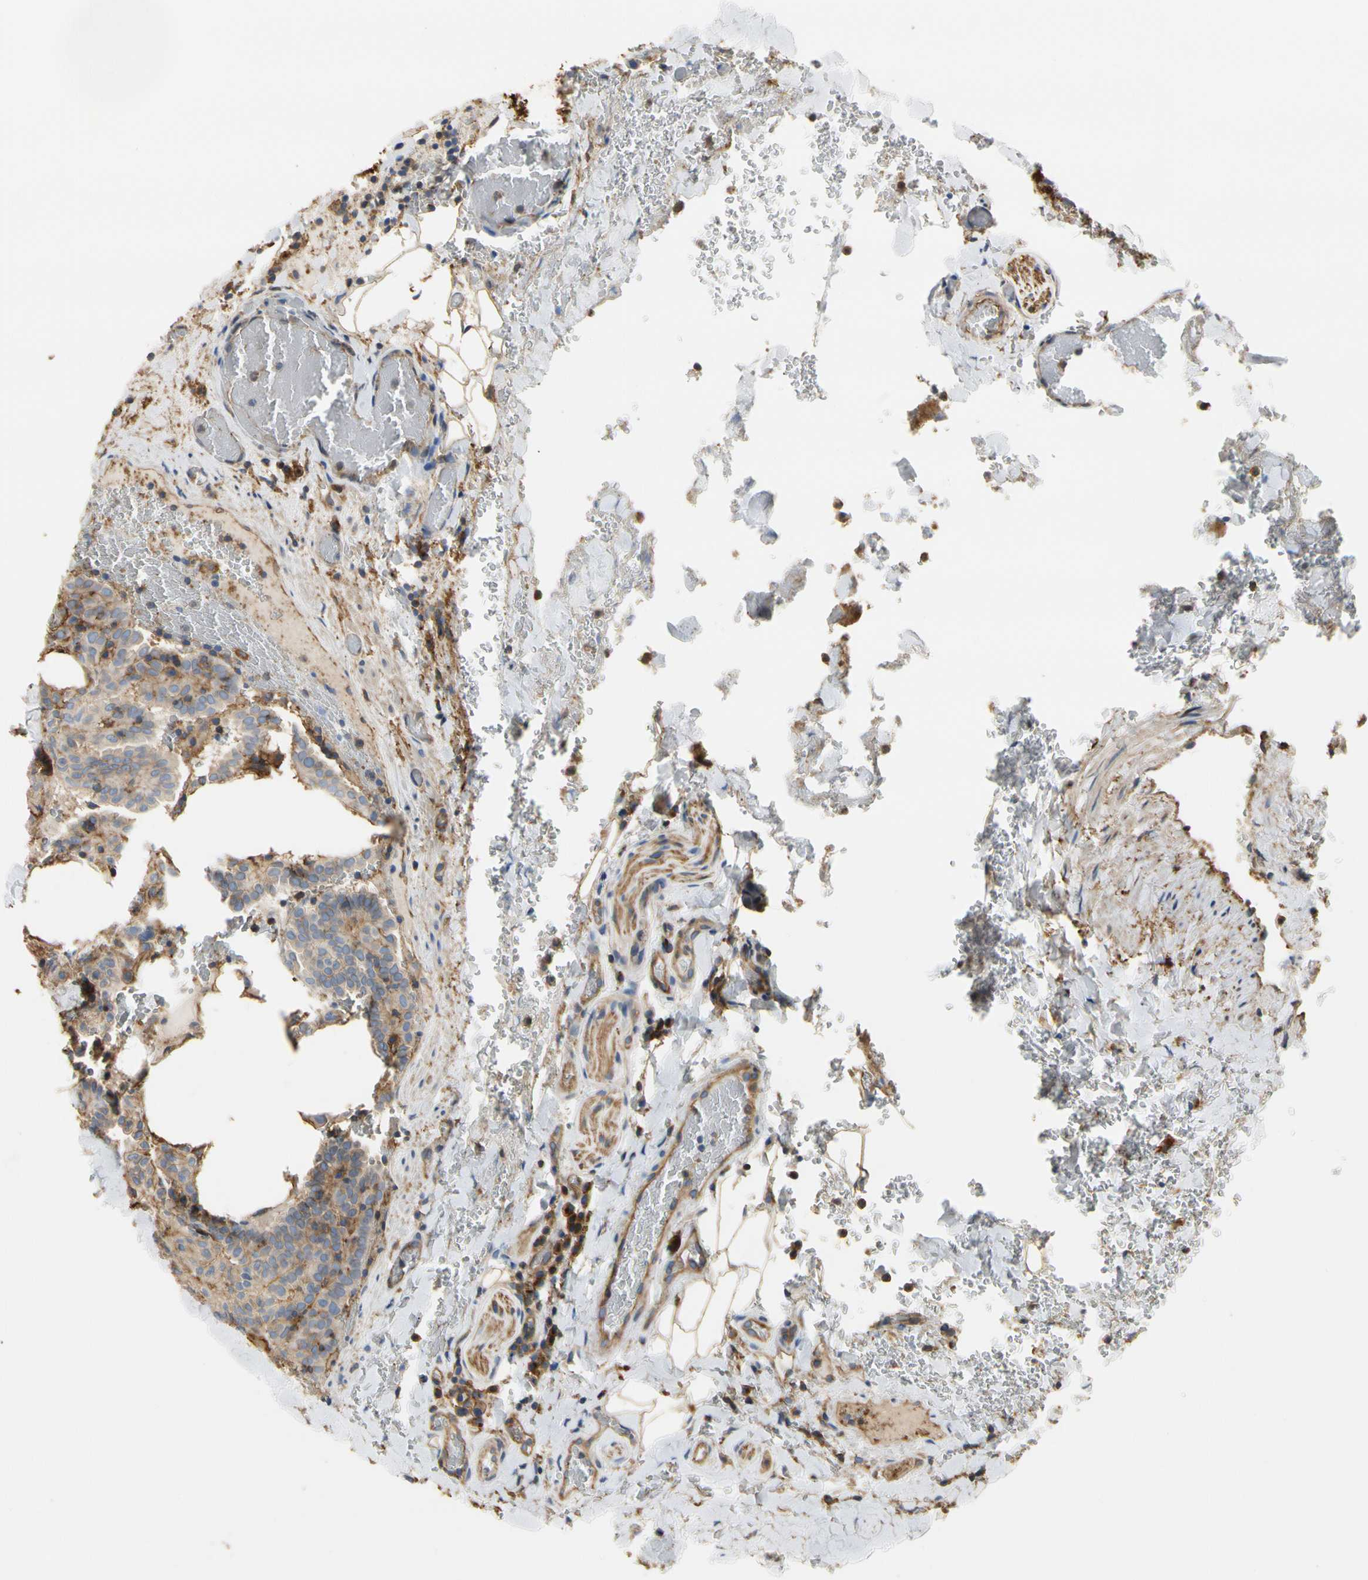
{"staining": {"intensity": "negative", "quantity": "none", "location": "none"}, "tissue": "thyroid cancer", "cell_type": "Tumor cells", "image_type": "cancer", "snomed": [{"axis": "morphology", "description": "Normal tissue, NOS"}, {"axis": "morphology", "description": "Papillary adenocarcinoma, NOS"}, {"axis": "topography", "description": "Thyroid gland"}], "caption": "Immunohistochemical staining of papillary adenocarcinoma (thyroid) displays no significant positivity in tumor cells.", "gene": "IL1RL1", "patient": {"sex": "female", "age": 30}}